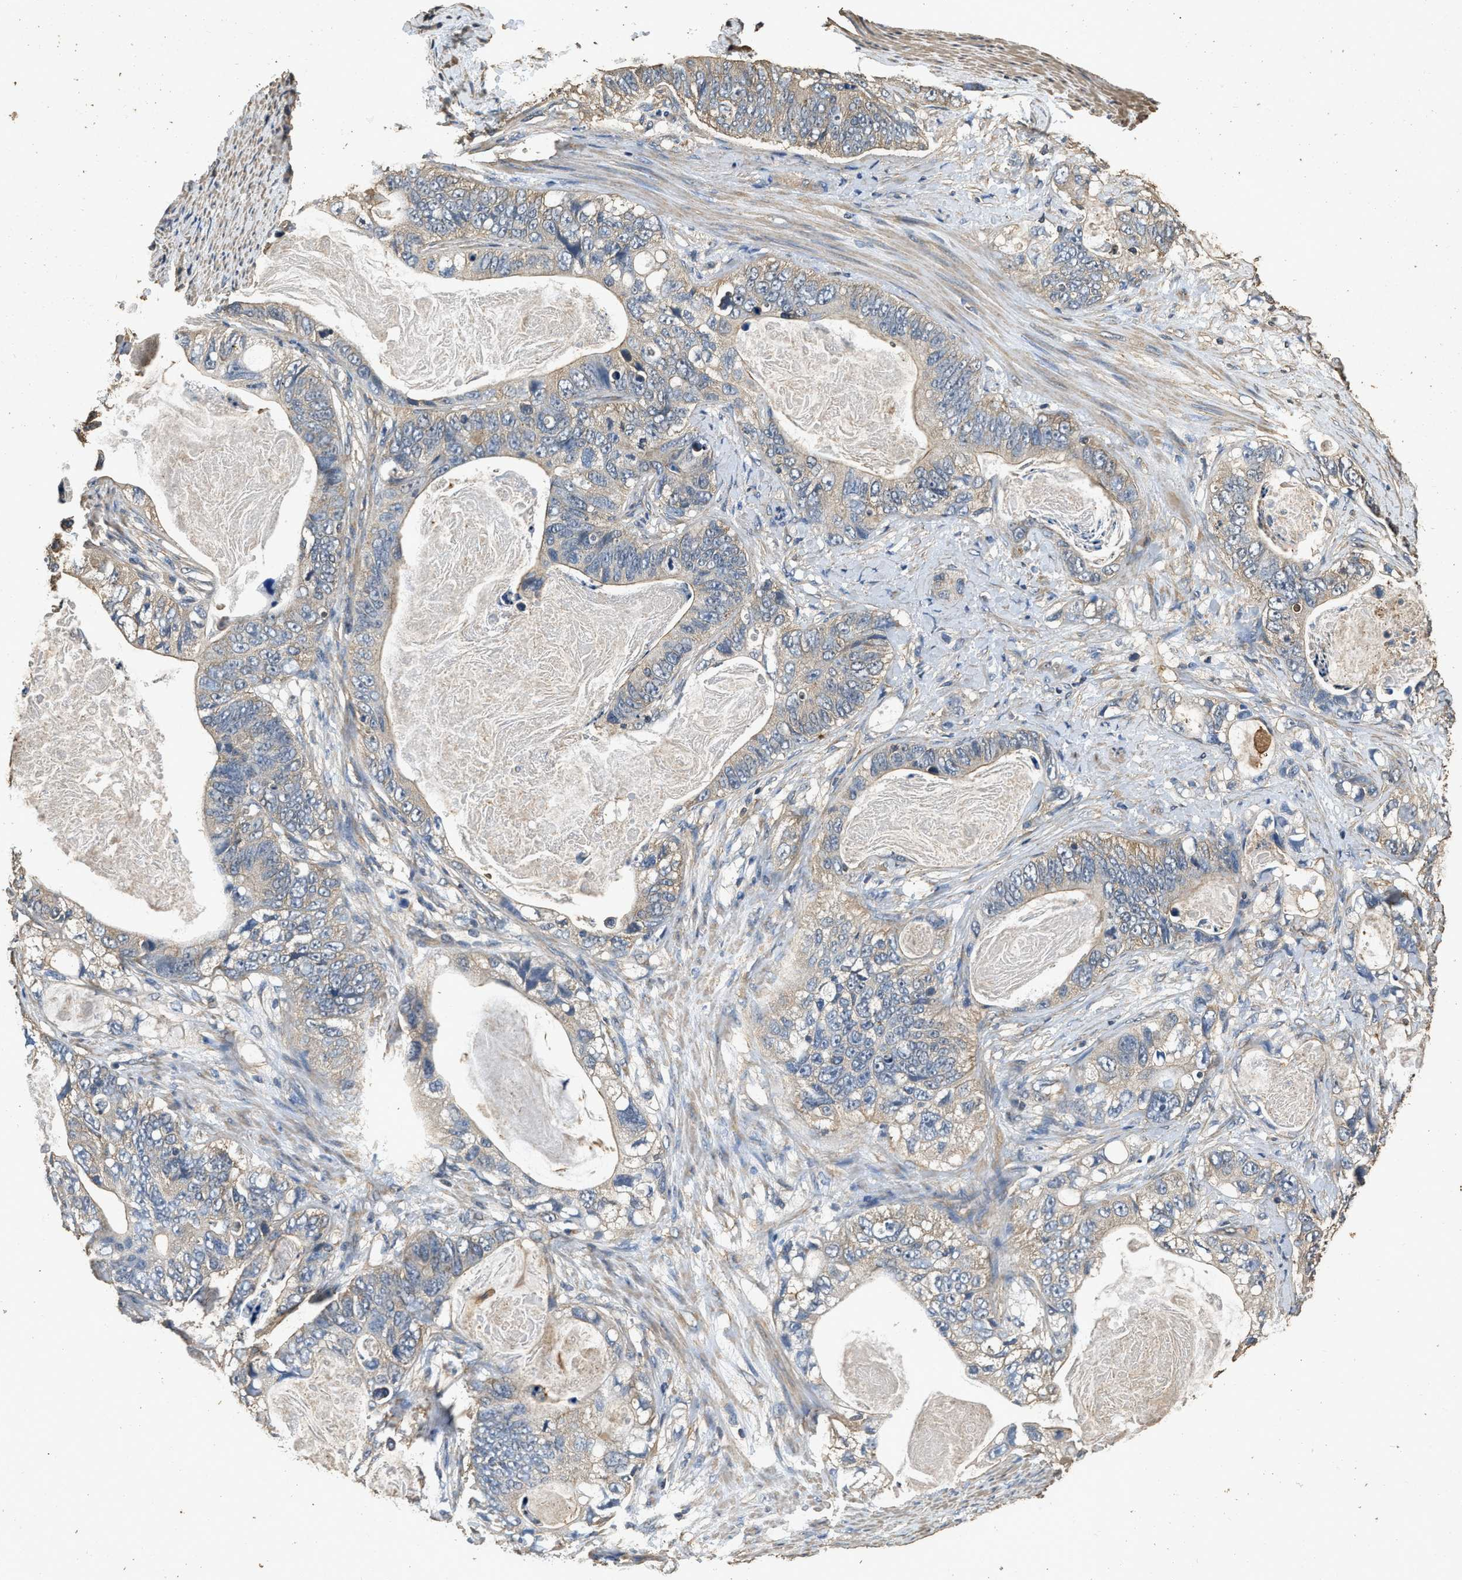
{"staining": {"intensity": "weak", "quantity": "<25%", "location": "cytoplasmic/membranous"}, "tissue": "stomach cancer", "cell_type": "Tumor cells", "image_type": "cancer", "snomed": [{"axis": "morphology", "description": "Normal tissue, NOS"}, {"axis": "morphology", "description": "Adenocarcinoma, NOS"}, {"axis": "topography", "description": "Stomach"}], "caption": "High power microscopy micrograph of an IHC image of stomach cancer, revealing no significant positivity in tumor cells. (Brightfield microscopy of DAB IHC at high magnification).", "gene": "MIB1", "patient": {"sex": "female", "age": 89}}